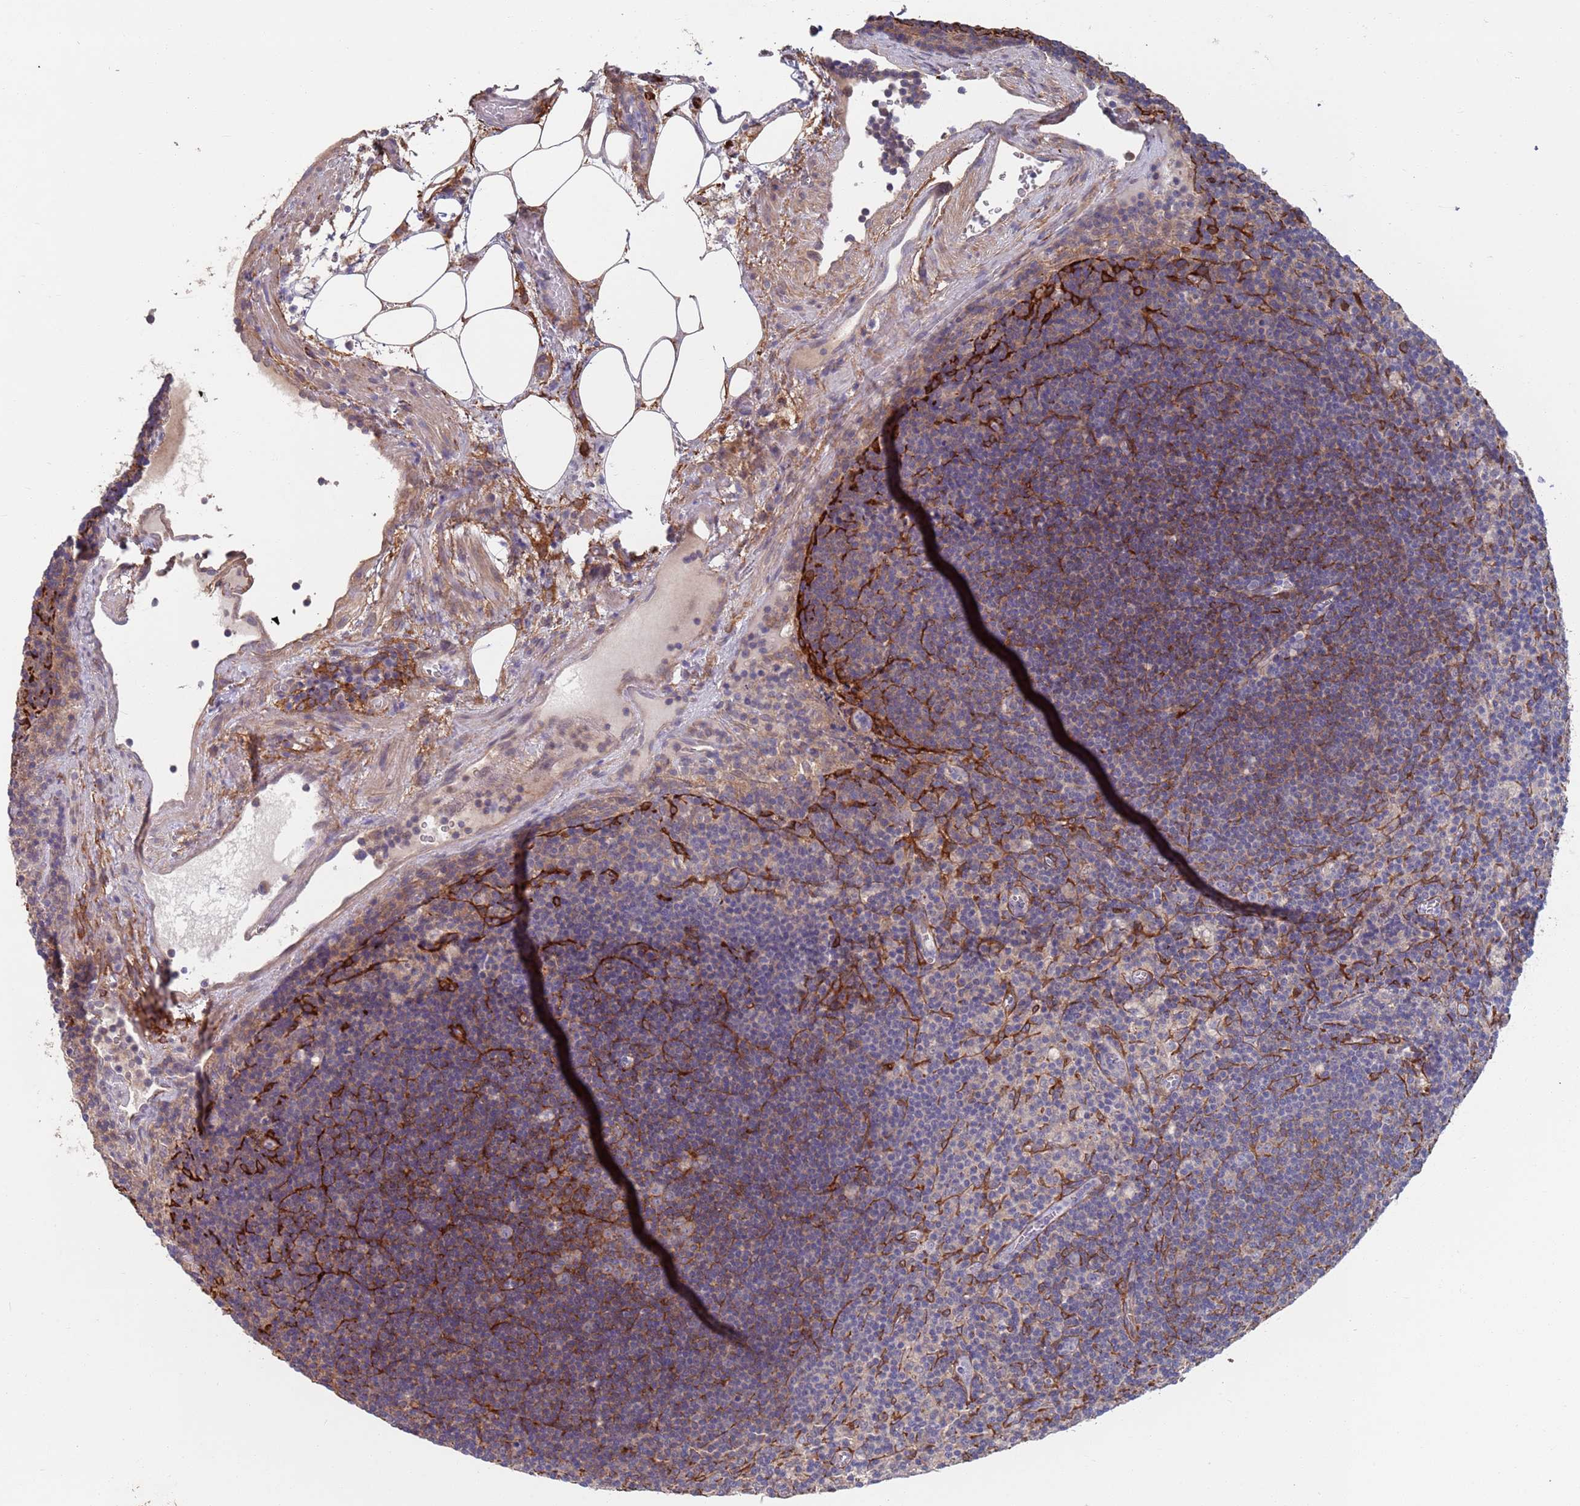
{"staining": {"intensity": "weak", "quantity": "25%-75%", "location": "cytoplasmic/membranous"}, "tissue": "lymph node", "cell_type": "Germinal center cells", "image_type": "normal", "snomed": [{"axis": "morphology", "description": "Normal tissue, NOS"}, {"axis": "topography", "description": "Lymph node"}], "caption": "Weak cytoplasmic/membranous expression is appreciated in approximately 25%-75% of germinal center cells in benign lymph node. The staining was performed using DAB (3,3'-diaminobenzidine) to visualize the protein expression in brown, while the nuclei were stained in blue with hematoxylin (Magnification: 20x).", "gene": "ANK2", "patient": {"sex": "male", "age": 69}}